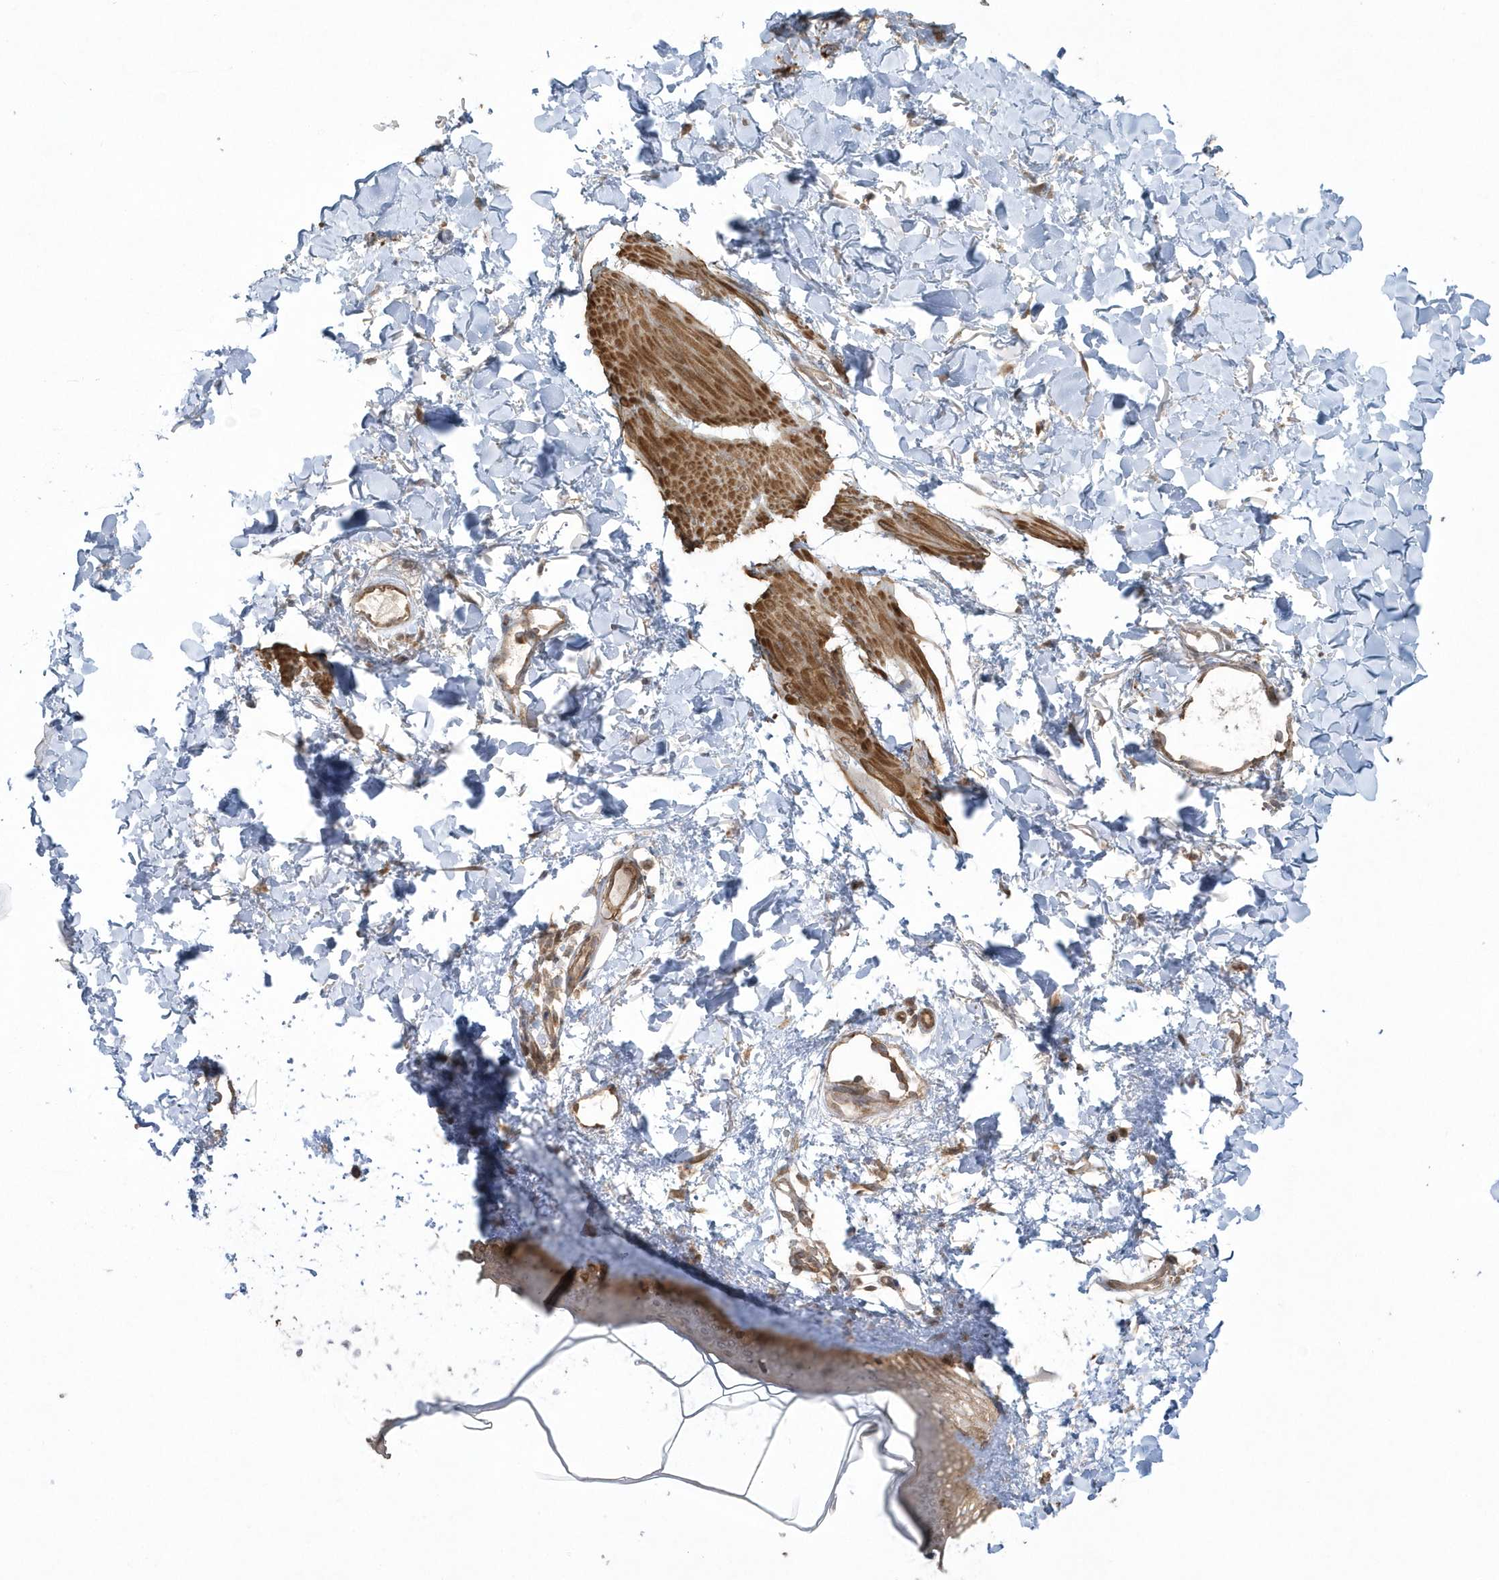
{"staining": {"intensity": "moderate", "quantity": ">75%", "location": "cytoplasmic/membranous"}, "tissue": "skin", "cell_type": "Fibroblasts", "image_type": "normal", "snomed": [{"axis": "morphology", "description": "Normal tissue, NOS"}, {"axis": "topography", "description": "Skin"}], "caption": "IHC micrograph of benign skin: skin stained using IHC shows medium levels of moderate protein expression localized specifically in the cytoplasmic/membranous of fibroblasts, appearing as a cytoplasmic/membranous brown color.", "gene": "ARMC8", "patient": {"sex": "female", "age": 58}}